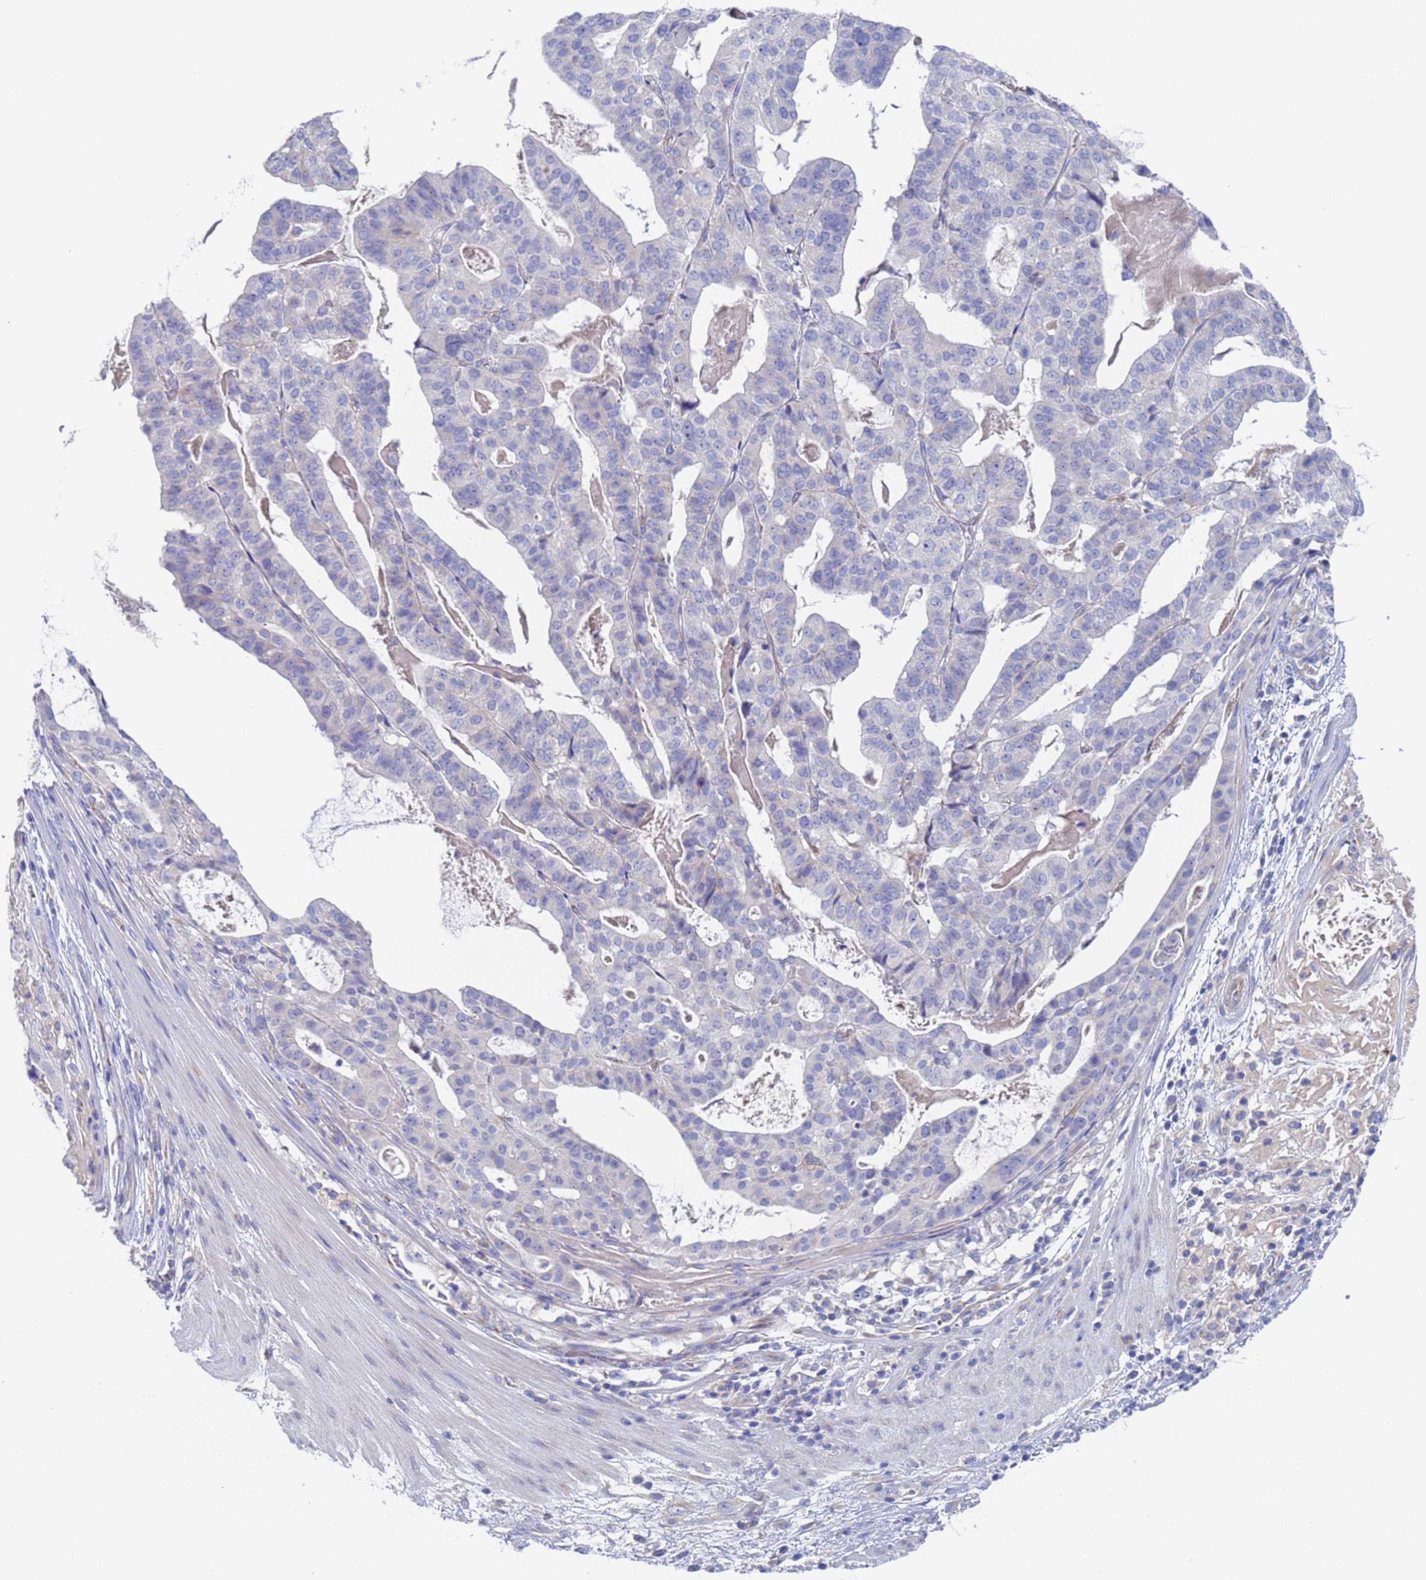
{"staining": {"intensity": "negative", "quantity": "none", "location": "none"}, "tissue": "stomach cancer", "cell_type": "Tumor cells", "image_type": "cancer", "snomed": [{"axis": "morphology", "description": "Adenocarcinoma, NOS"}, {"axis": "topography", "description": "Stomach"}], "caption": "Stomach cancer was stained to show a protein in brown. There is no significant expression in tumor cells.", "gene": "PET117", "patient": {"sex": "male", "age": 48}}